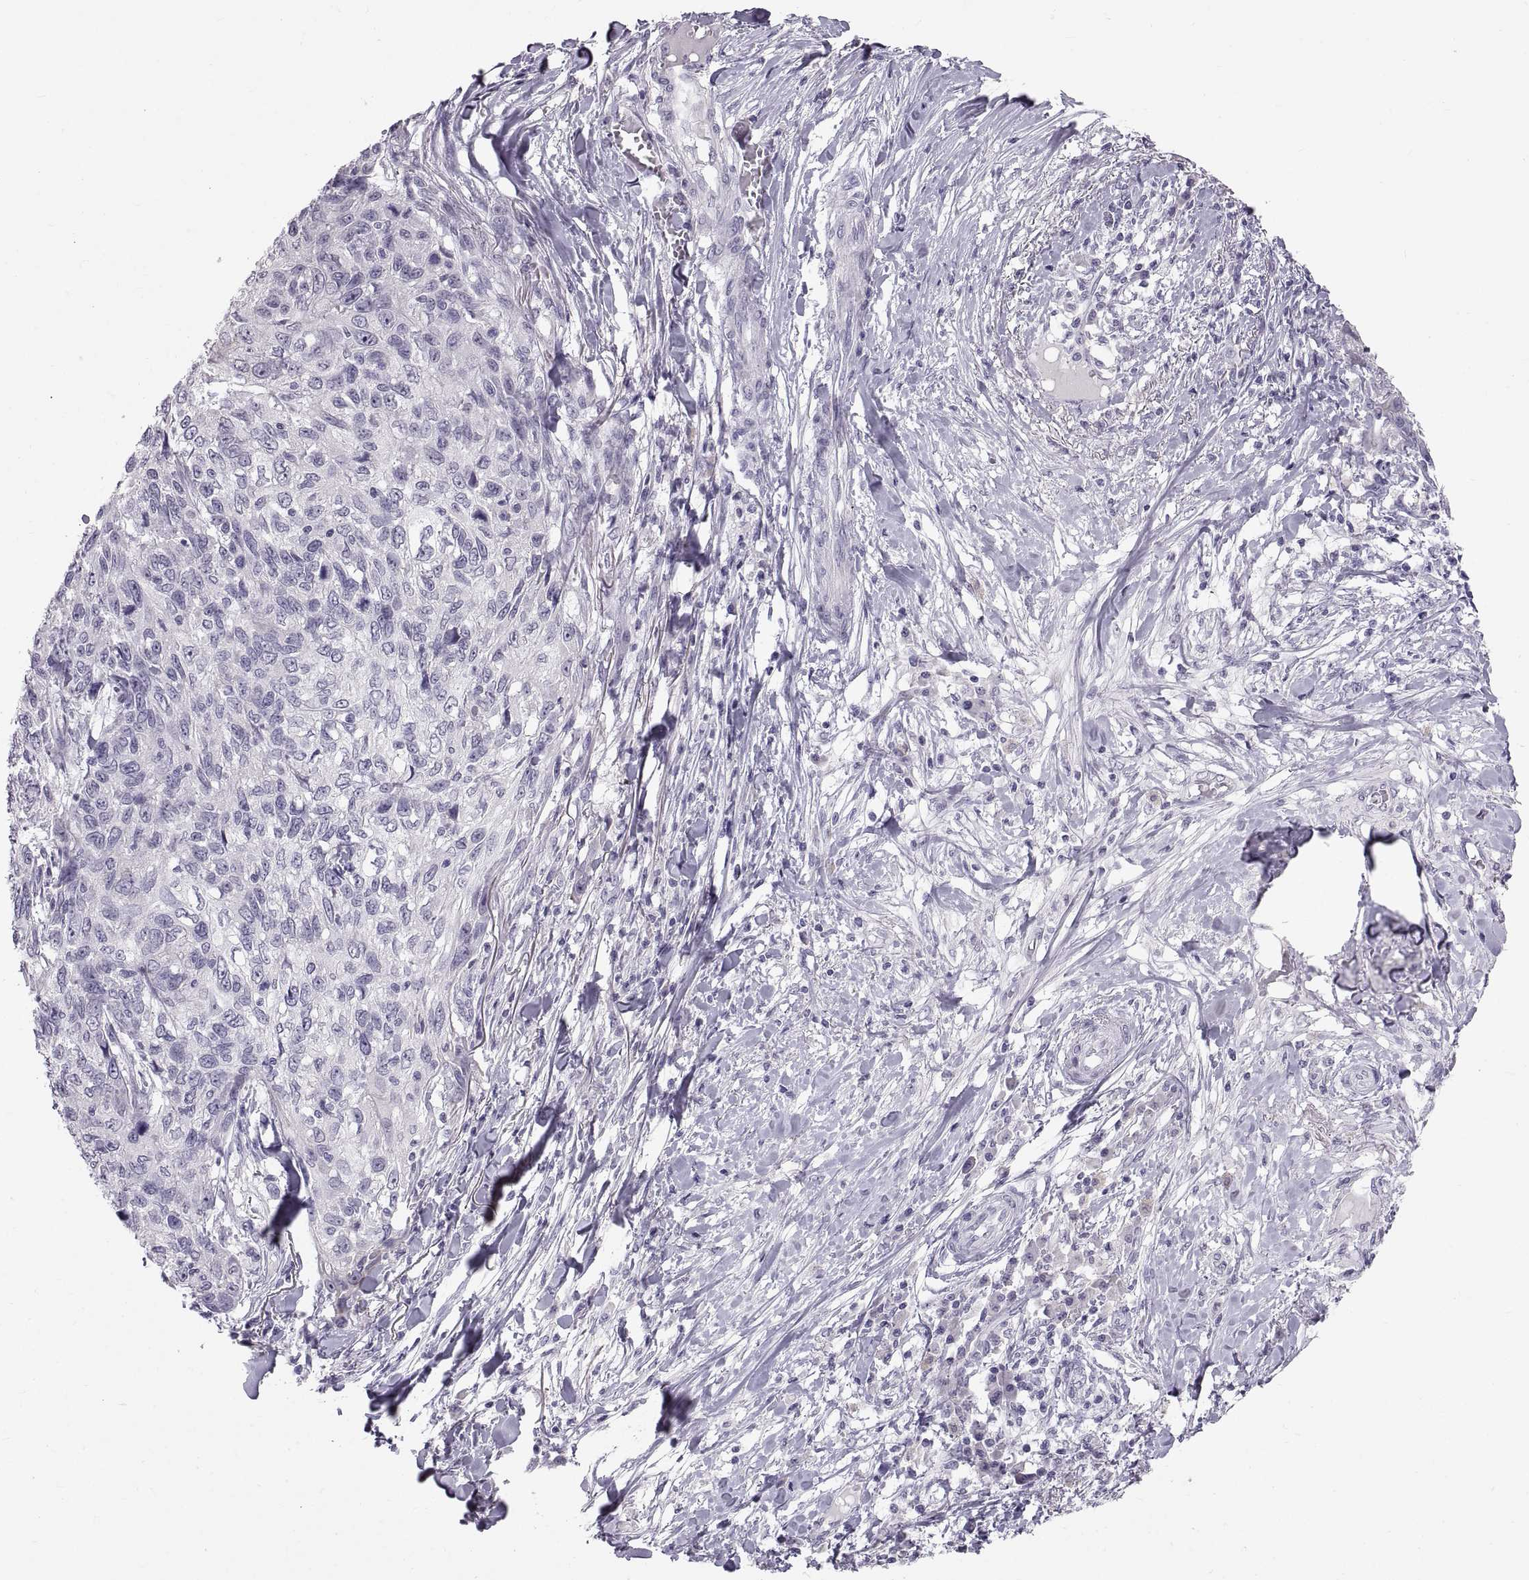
{"staining": {"intensity": "negative", "quantity": "none", "location": "none"}, "tissue": "skin cancer", "cell_type": "Tumor cells", "image_type": "cancer", "snomed": [{"axis": "morphology", "description": "Squamous cell carcinoma, NOS"}, {"axis": "topography", "description": "Skin"}], "caption": "The histopathology image exhibits no significant expression in tumor cells of skin cancer.", "gene": "SPACDR", "patient": {"sex": "male", "age": 92}}